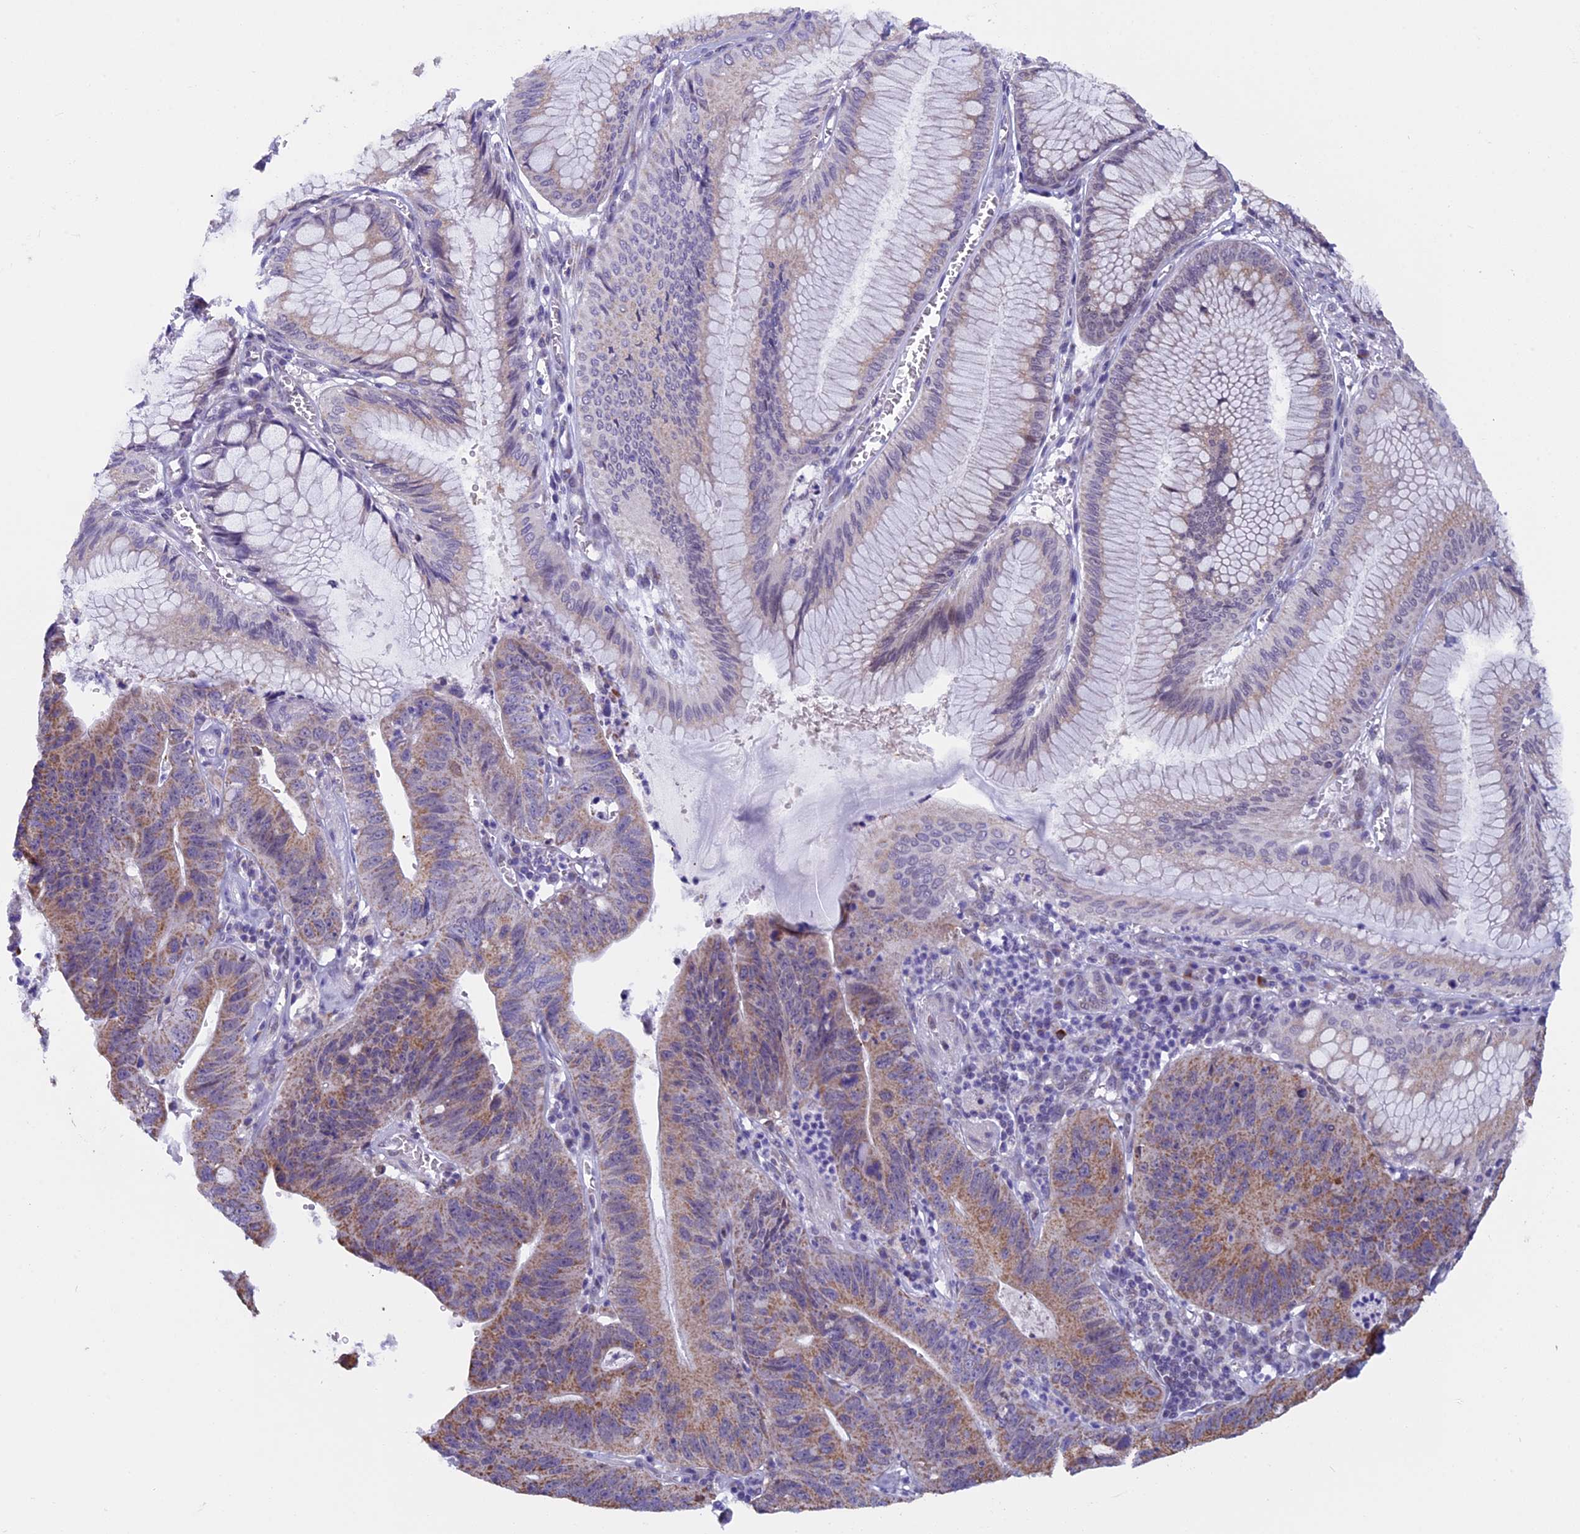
{"staining": {"intensity": "moderate", "quantity": ">75%", "location": "cytoplasmic/membranous"}, "tissue": "stomach cancer", "cell_type": "Tumor cells", "image_type": "cancer", "snomed": [{"axis": "morphology", "description": "Adenocarcinoma, NOS"}, {"axis": "topography", "description": "Stomach"}], "caption": "This is an image of immunohistochemistry staining of stomach adenocarcinoma, which shows moderate expression in the cytoplasmic/membranous of tumor cells.", "gene": "ZNF317", "patient": {"sex": "male", "age": 59}}